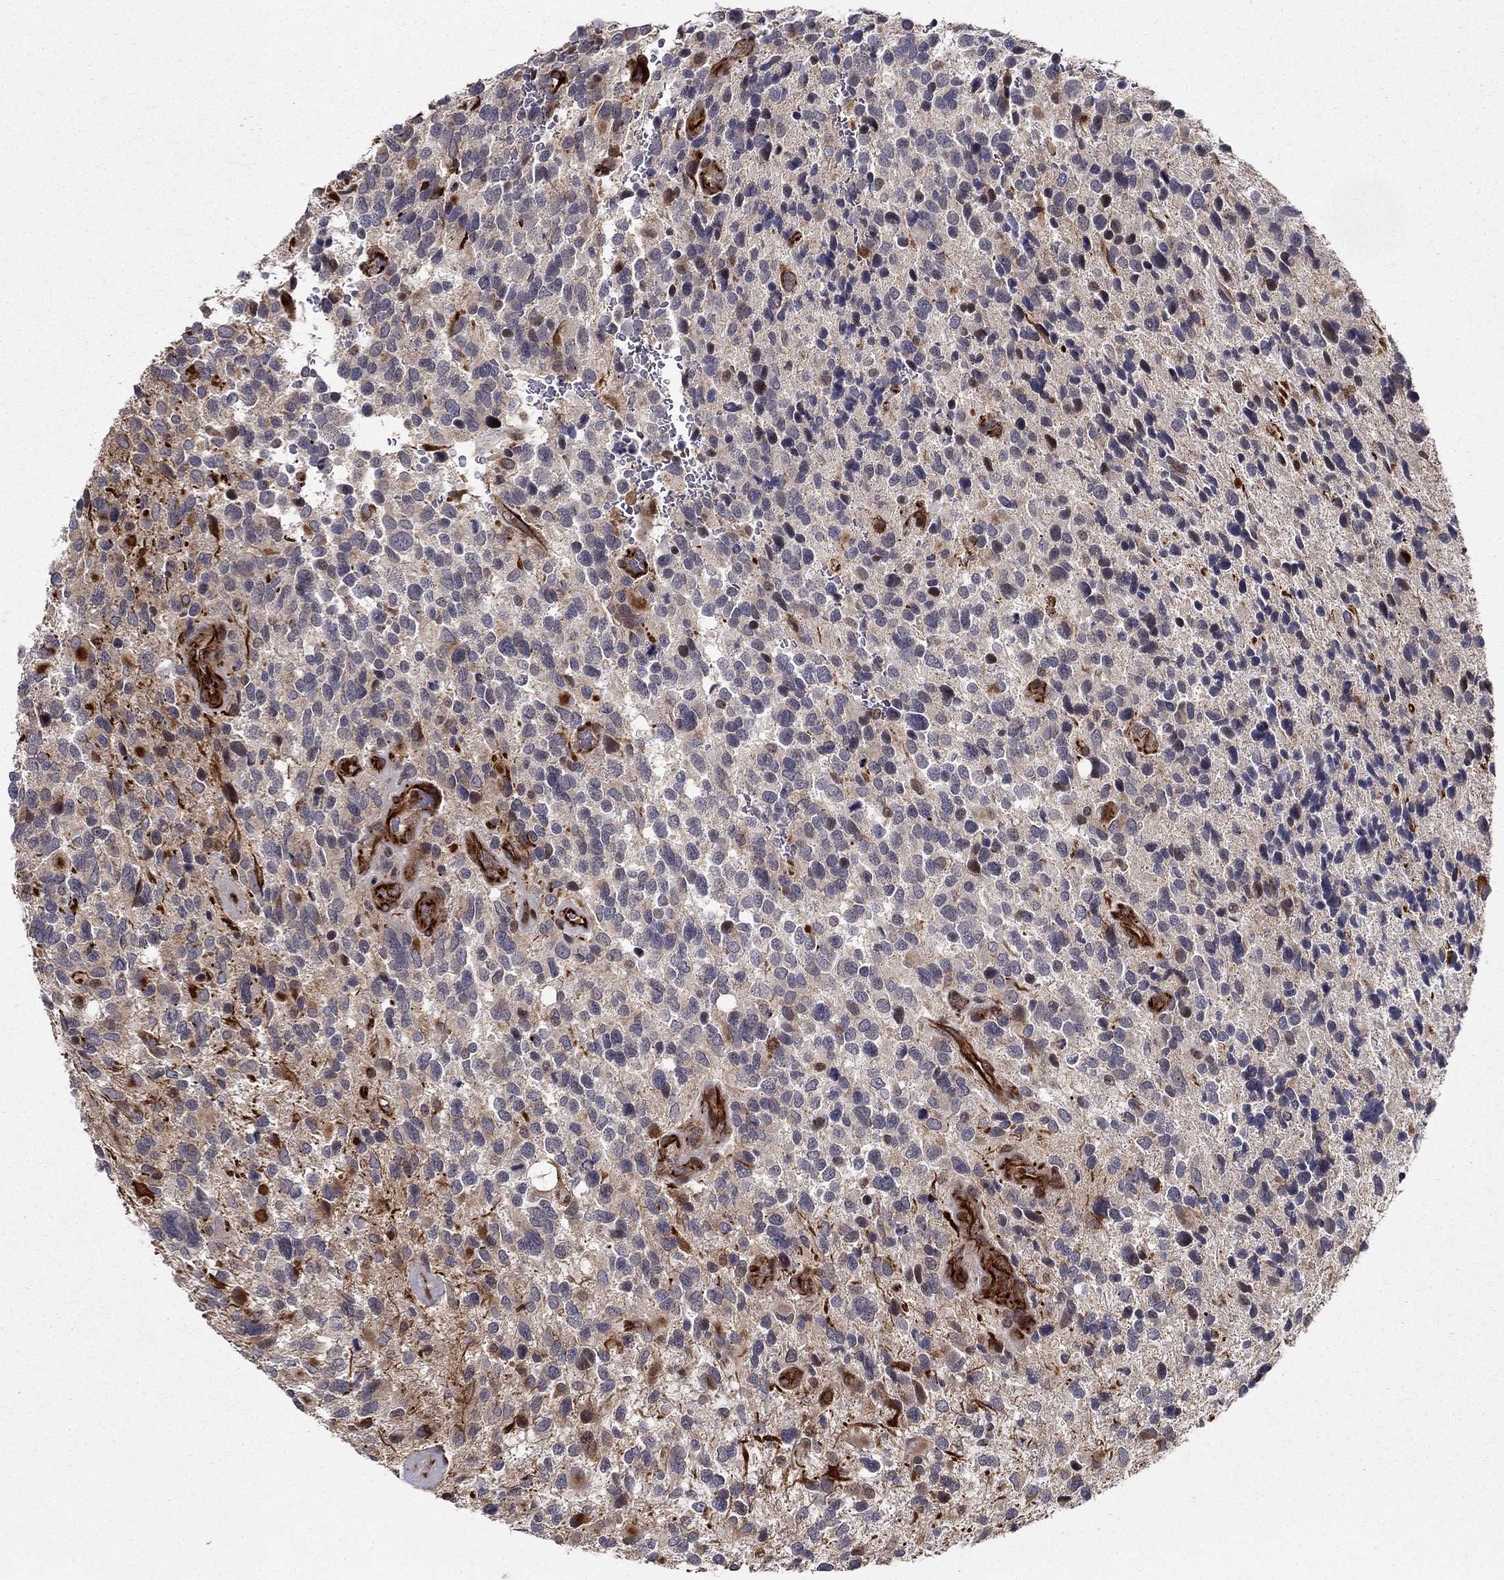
{"staining": {"intensity": "moderate", "quantity": "<25%", "location": "nuclear"}, "tissue": "glioma", "cell_type": "Tumor cells", "image_type": "cancer", "snomed": [{"axis": "morphology", "description": "Glioma, malignant, Low grade"}, {"axis": "topography", "description": "Brain"}], "caption": "Brown immunohistochemical staining in human glioma exhibits moderate nuclear expression in about <25% of tumor cells.", "gene": "ADM", "patient": {"sex": "female", "age": 32}}